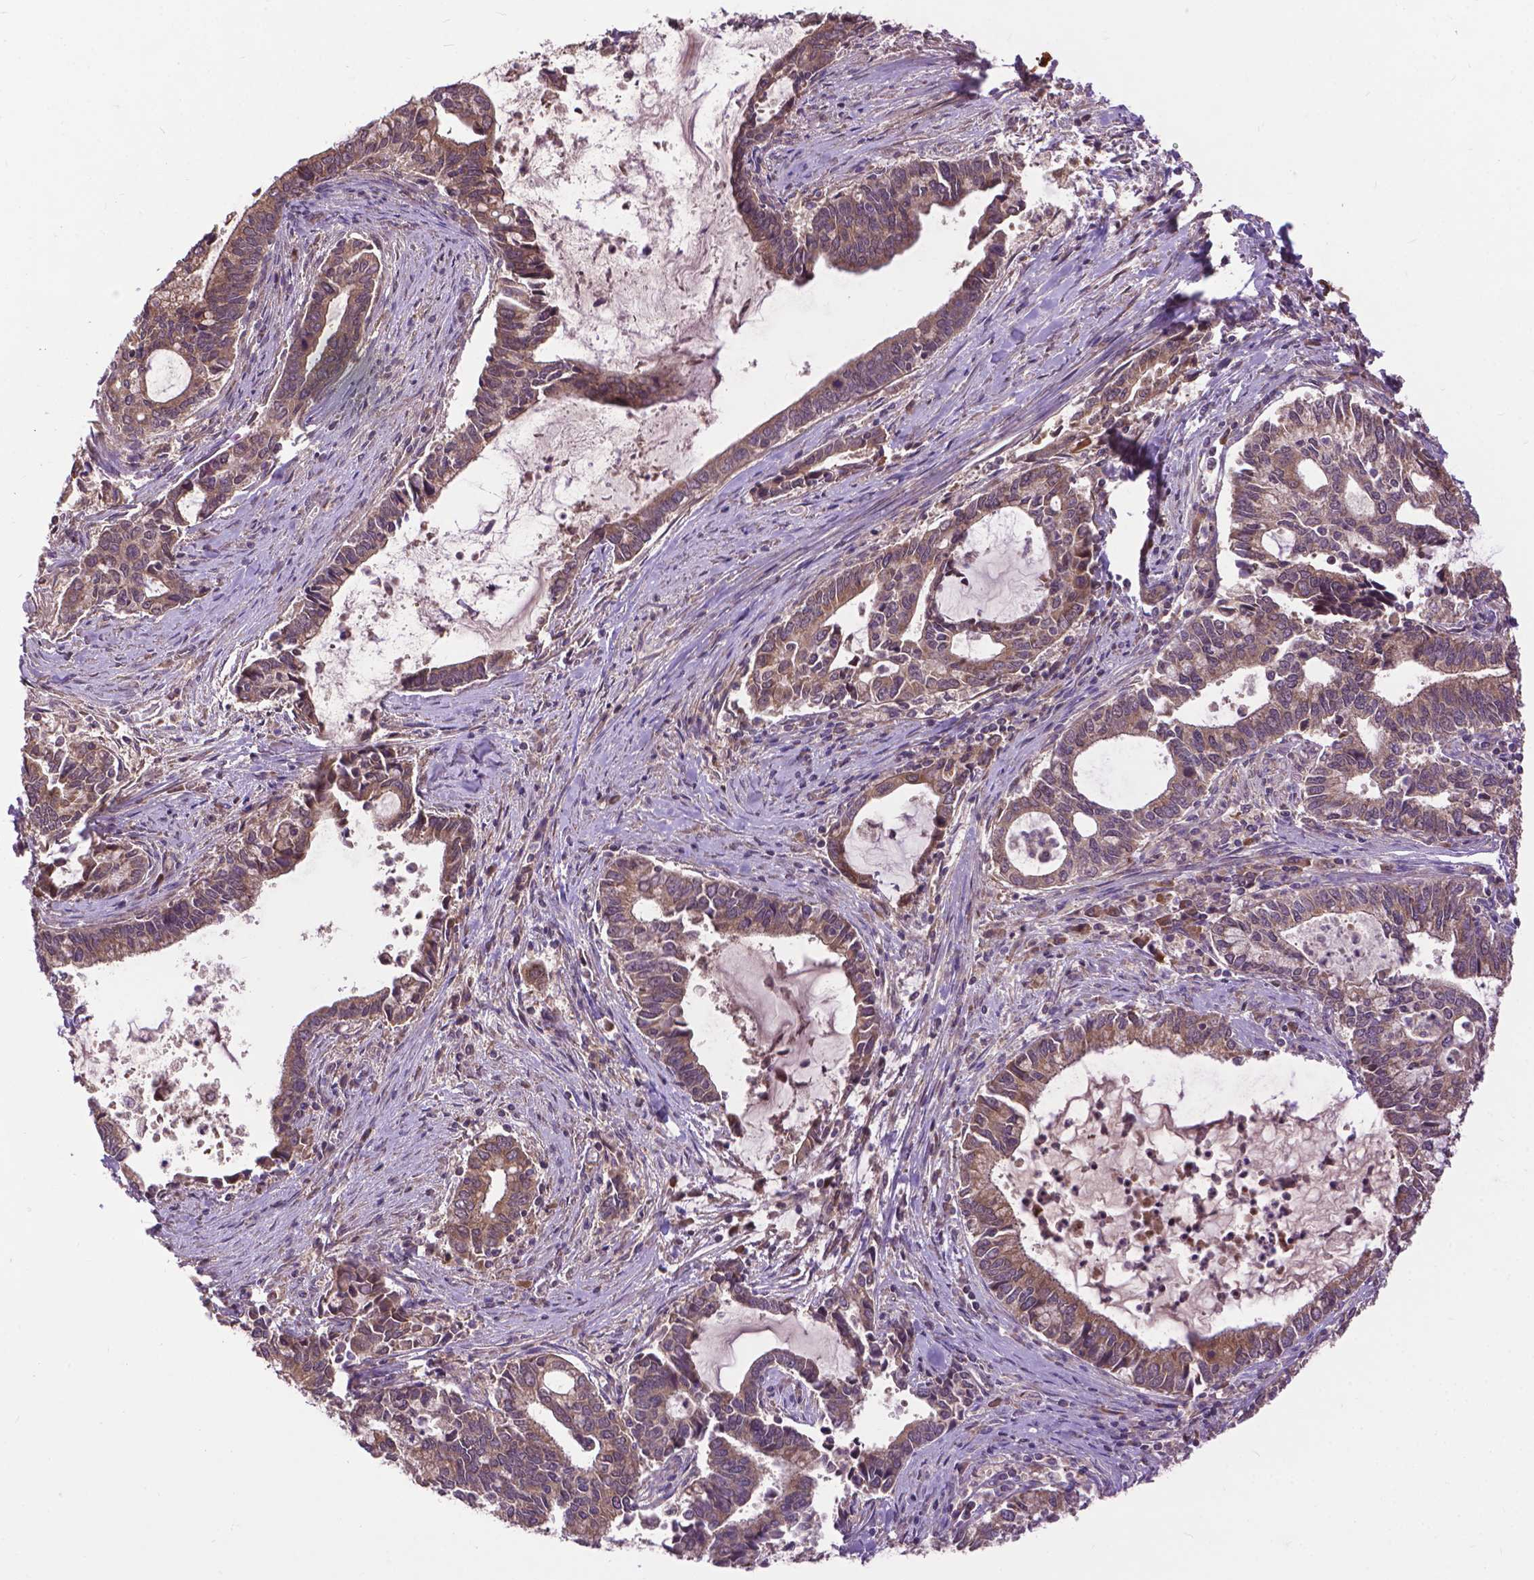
{"staining": {"intensity": "moderate", "quantity": ">75%", "location": "cytoplasmic/membranous"}, "tissue": "cervical cancer", "cell_type": "Tumor cells", "image_type": "cancer", "snomed": [{"axis": "morphology", "description": "Adenocarcinoma, NOS"}, {"axis": "topography", "description": "Cervix"}], "caption": "Protein analysis of cervical adenocarcinoma tissue displays moderate cytoplasmic/membranous staining in approximately >75% of tumor cells.", "gene": "ZNF616", "patient": {"sex": "female", "age": 42}}